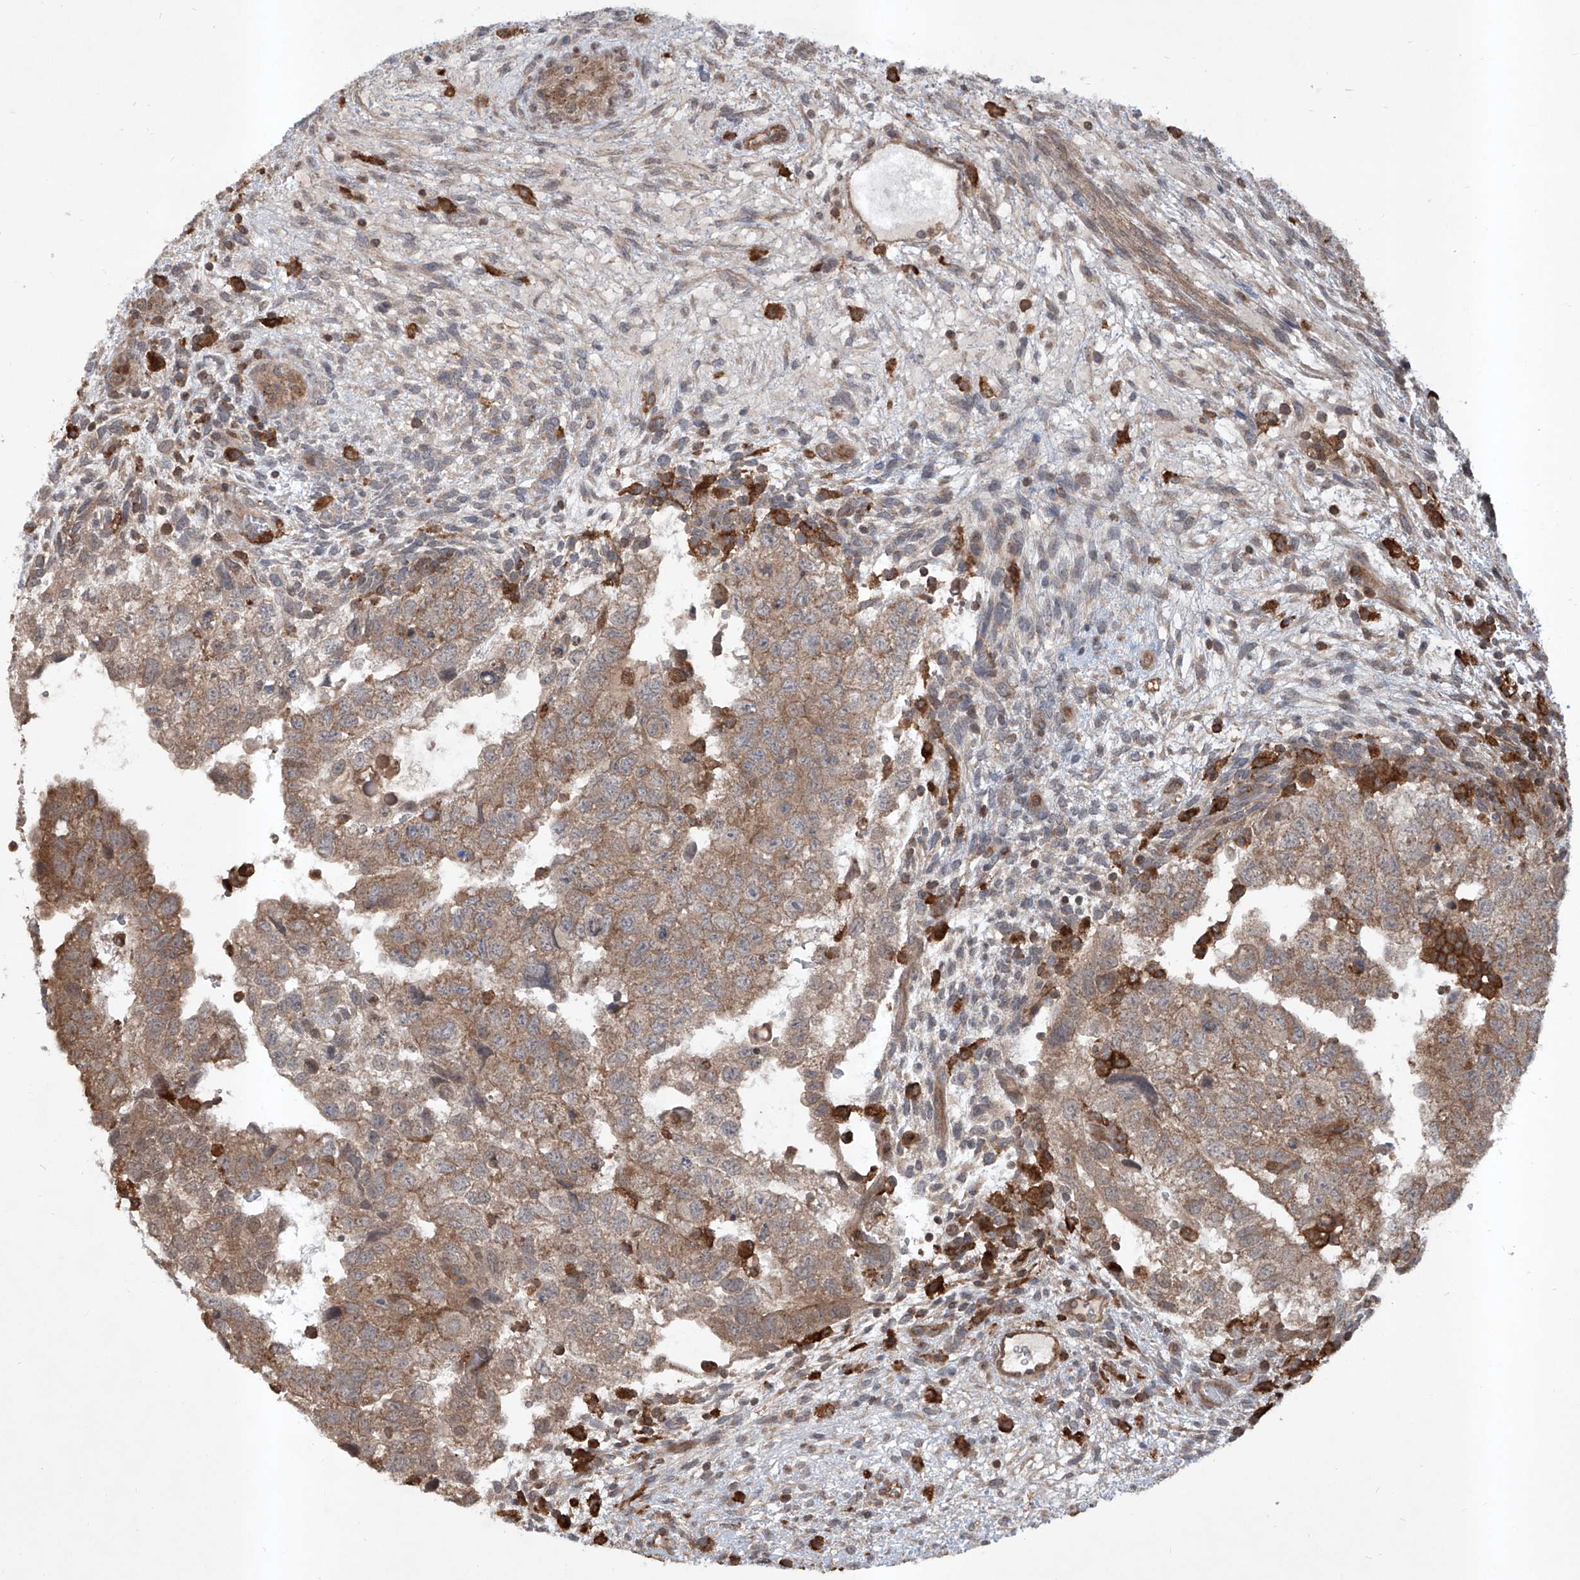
{"staining": {"intensity": "moderate", "quantity": ">75%", "location": "cytoplasmic/membranous"}, "tissue": "testis cancer", "cell_type": "Tumor cells", "image_type": "cancer", "snomed": [{"axis": "morphology", "description": "Carcinoma, Embryonal, NOS"}, {"axis": "topography", "description": "Testis"}], "caption": "Brown immunohistochemical staining in human testis cancer displays moderate cytoplasmic/membranous expression in about >75% of tumor cells.", "gene": "HOXC8", "patient": {"sex": "male", "age": 37}}